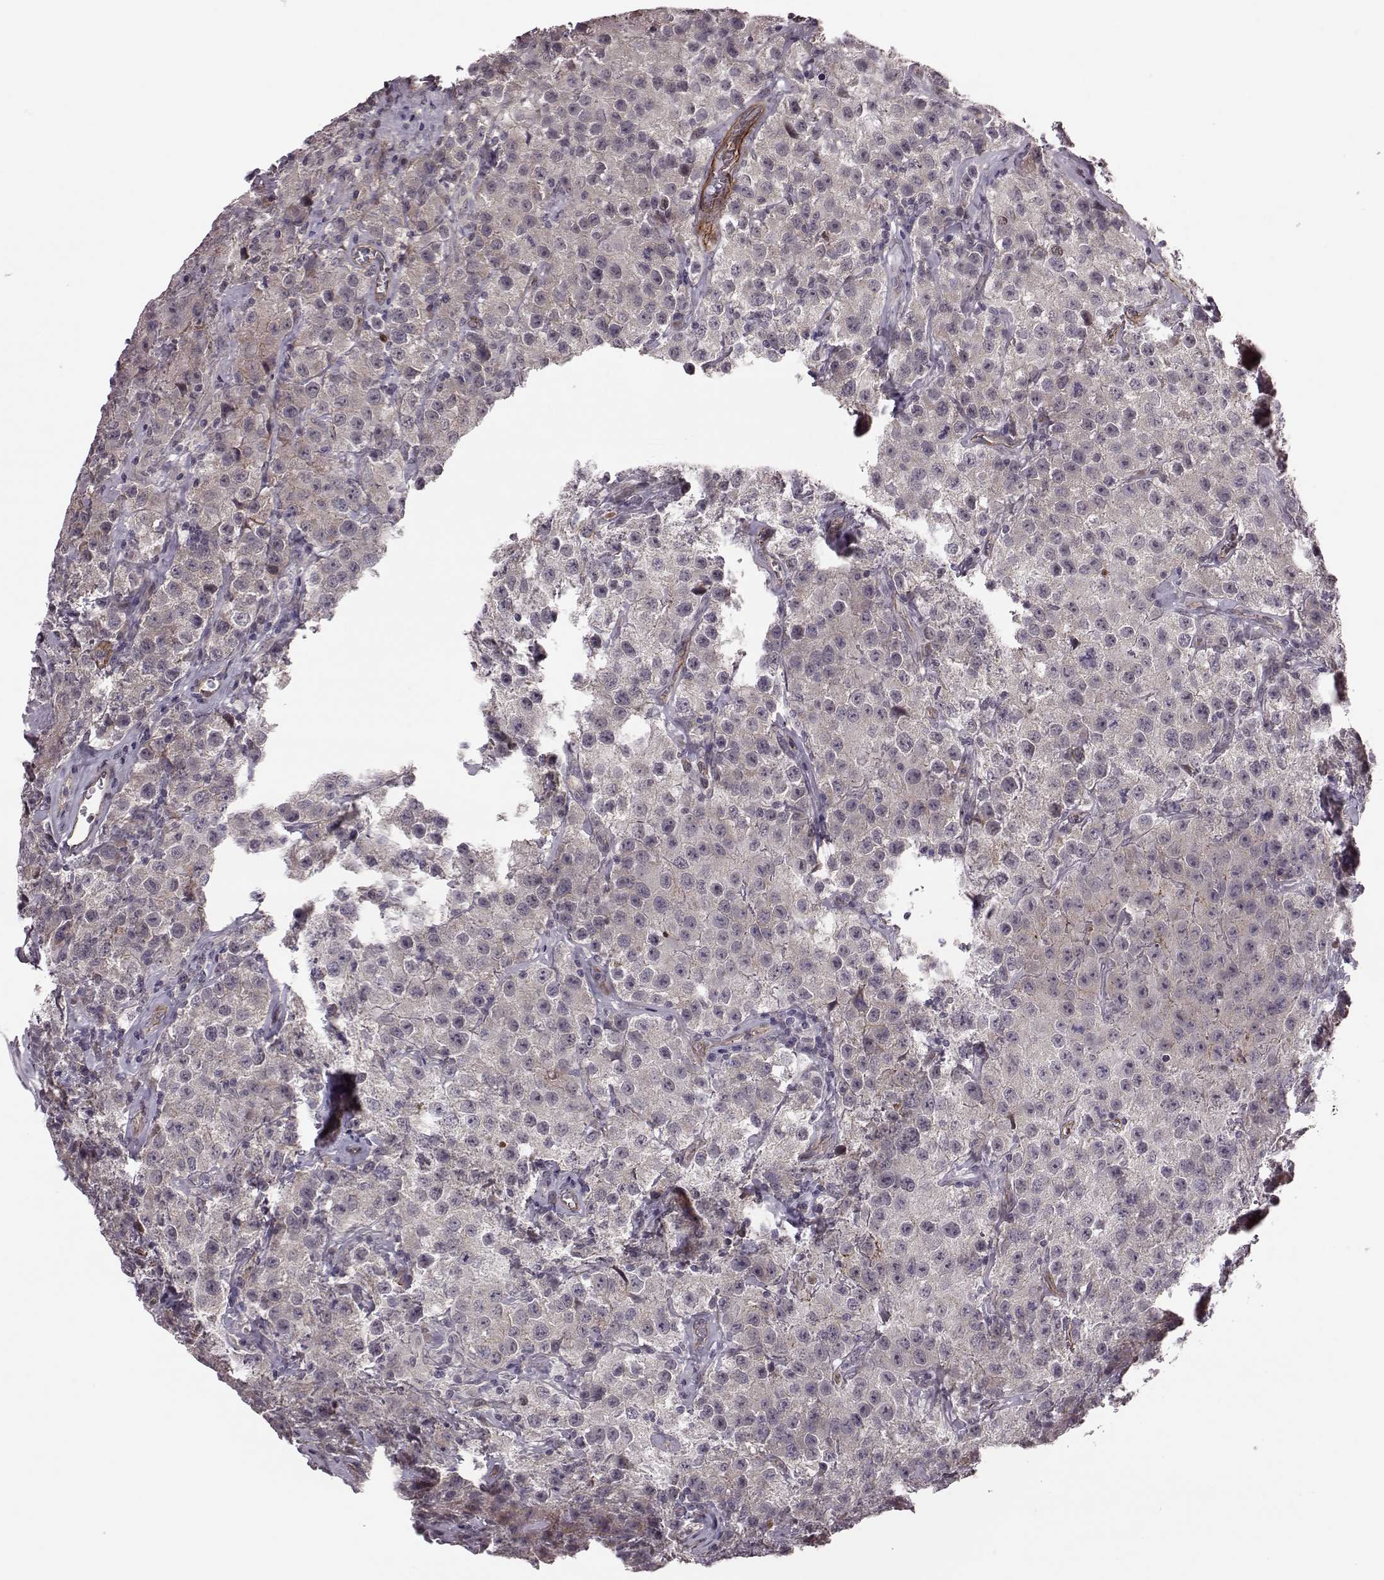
{"staining": {"intensity": "negative", "quantity": "none", "location": "none"}, "tissue": "testis cancer", "cell_type": "Tumor cells", "image_type": "cancer", "snomed": [{"axis": "morphology", "description": "Seminoma, NOS"}, {"axis": "topography", "description": "Testis"}], "caption": "The photomicrograph exhibits no staining of tumor cells in testis cancer (seminoma). (Stains: DAB IHC with hematoxylin counter stain, Microscopy: brightfield microscopy at high magnification).", "gene": "SYNPO", "patient": {"sex": "male", "age": 52}}